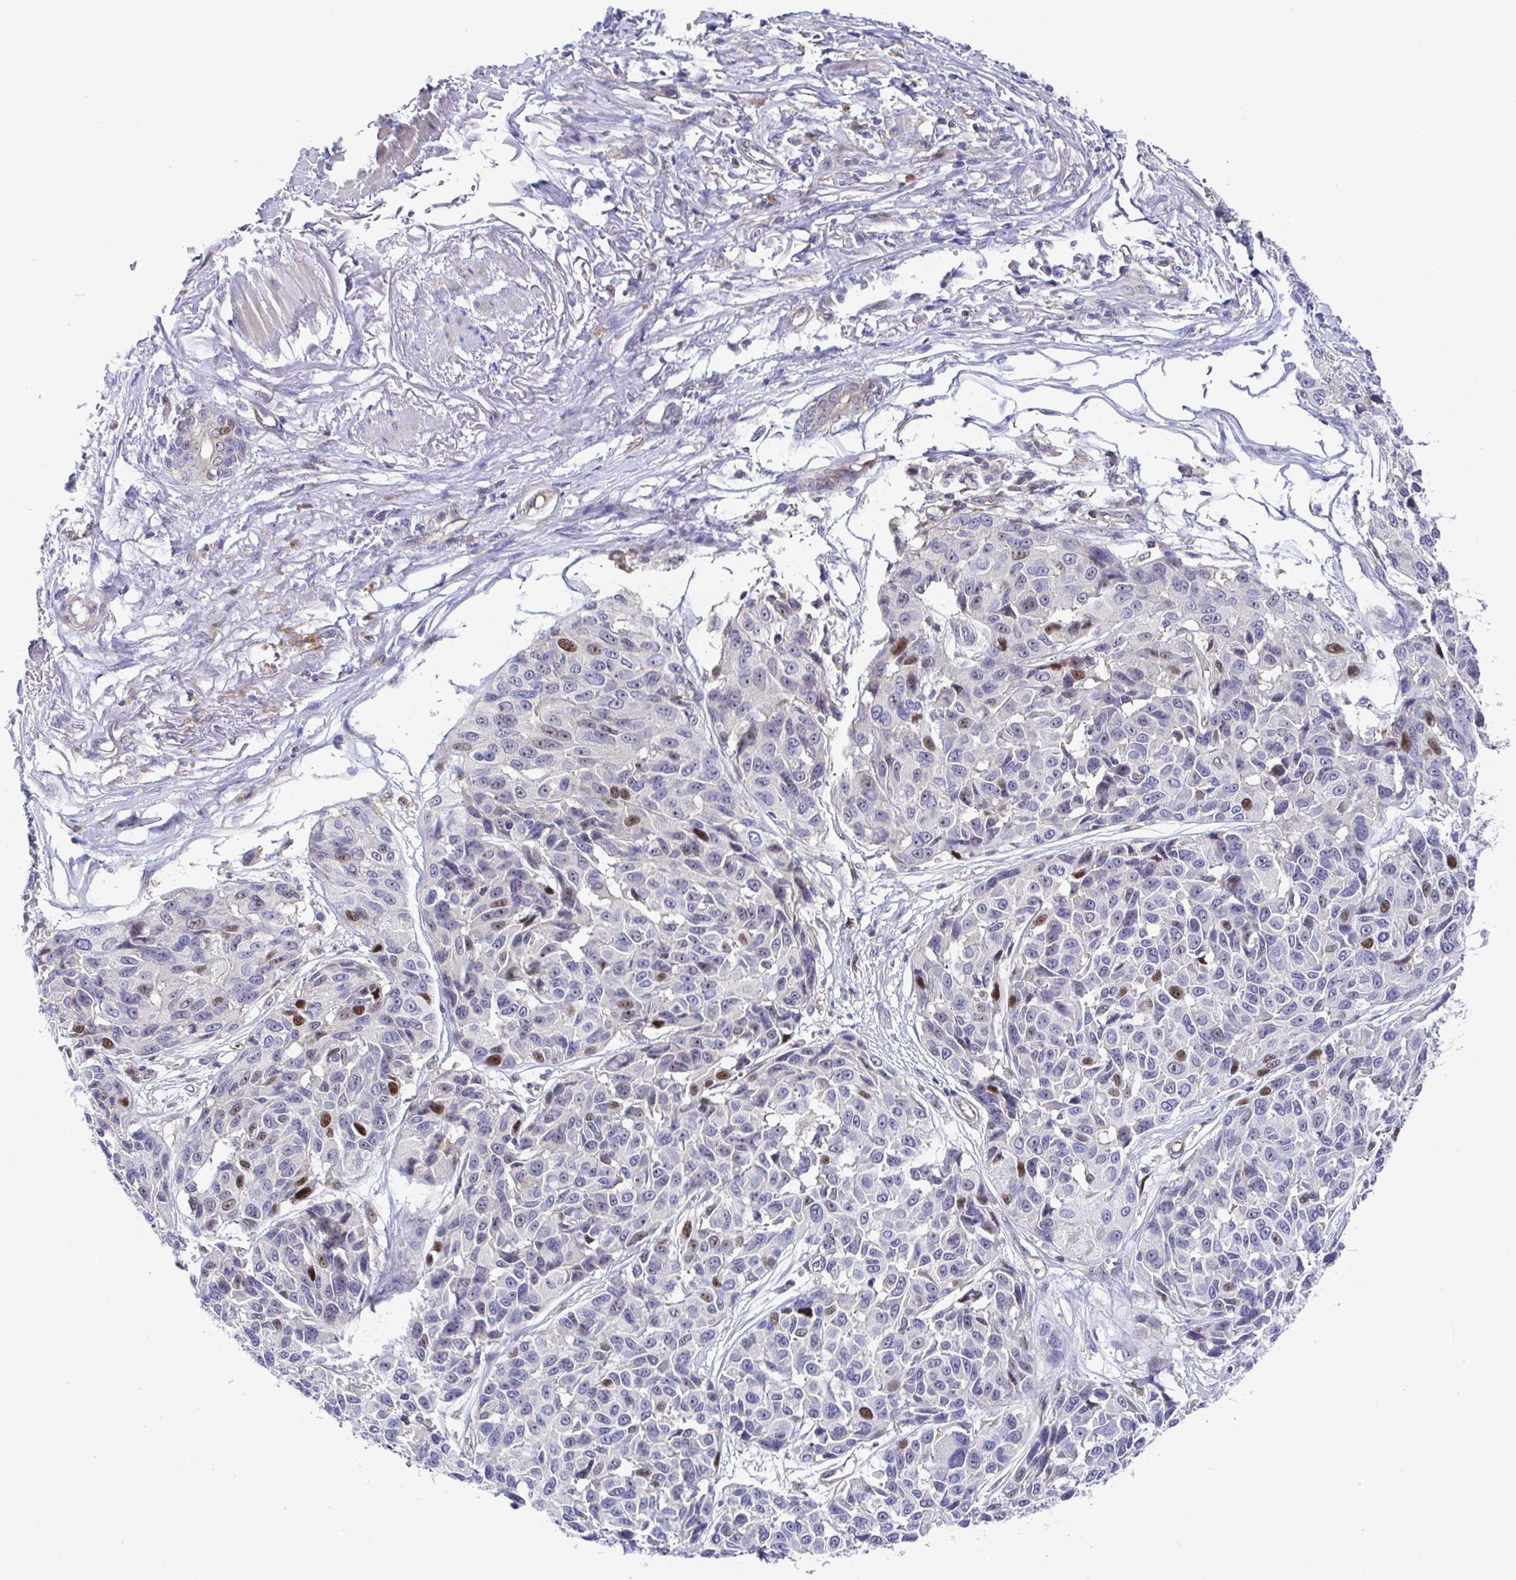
{"staining": {"intensity": "strong", "quantity": "<25%", "location": "nuclear"}, "tissue": "melanoma", "cell_type": "Tumor cells", "image_type": "cancer", "snomed": [{"axis": "morphology", "description": "Malignant melanoma, NOS"}, {"axis": "topography", "description": "Skin"}], "caption": "This is an image of IHC staining of malignant melanoma, which shows strong expression in the nuclear of tumor cells.", "gene": "TIMELESS", "patient": {"sex": "female", "age": 66}}